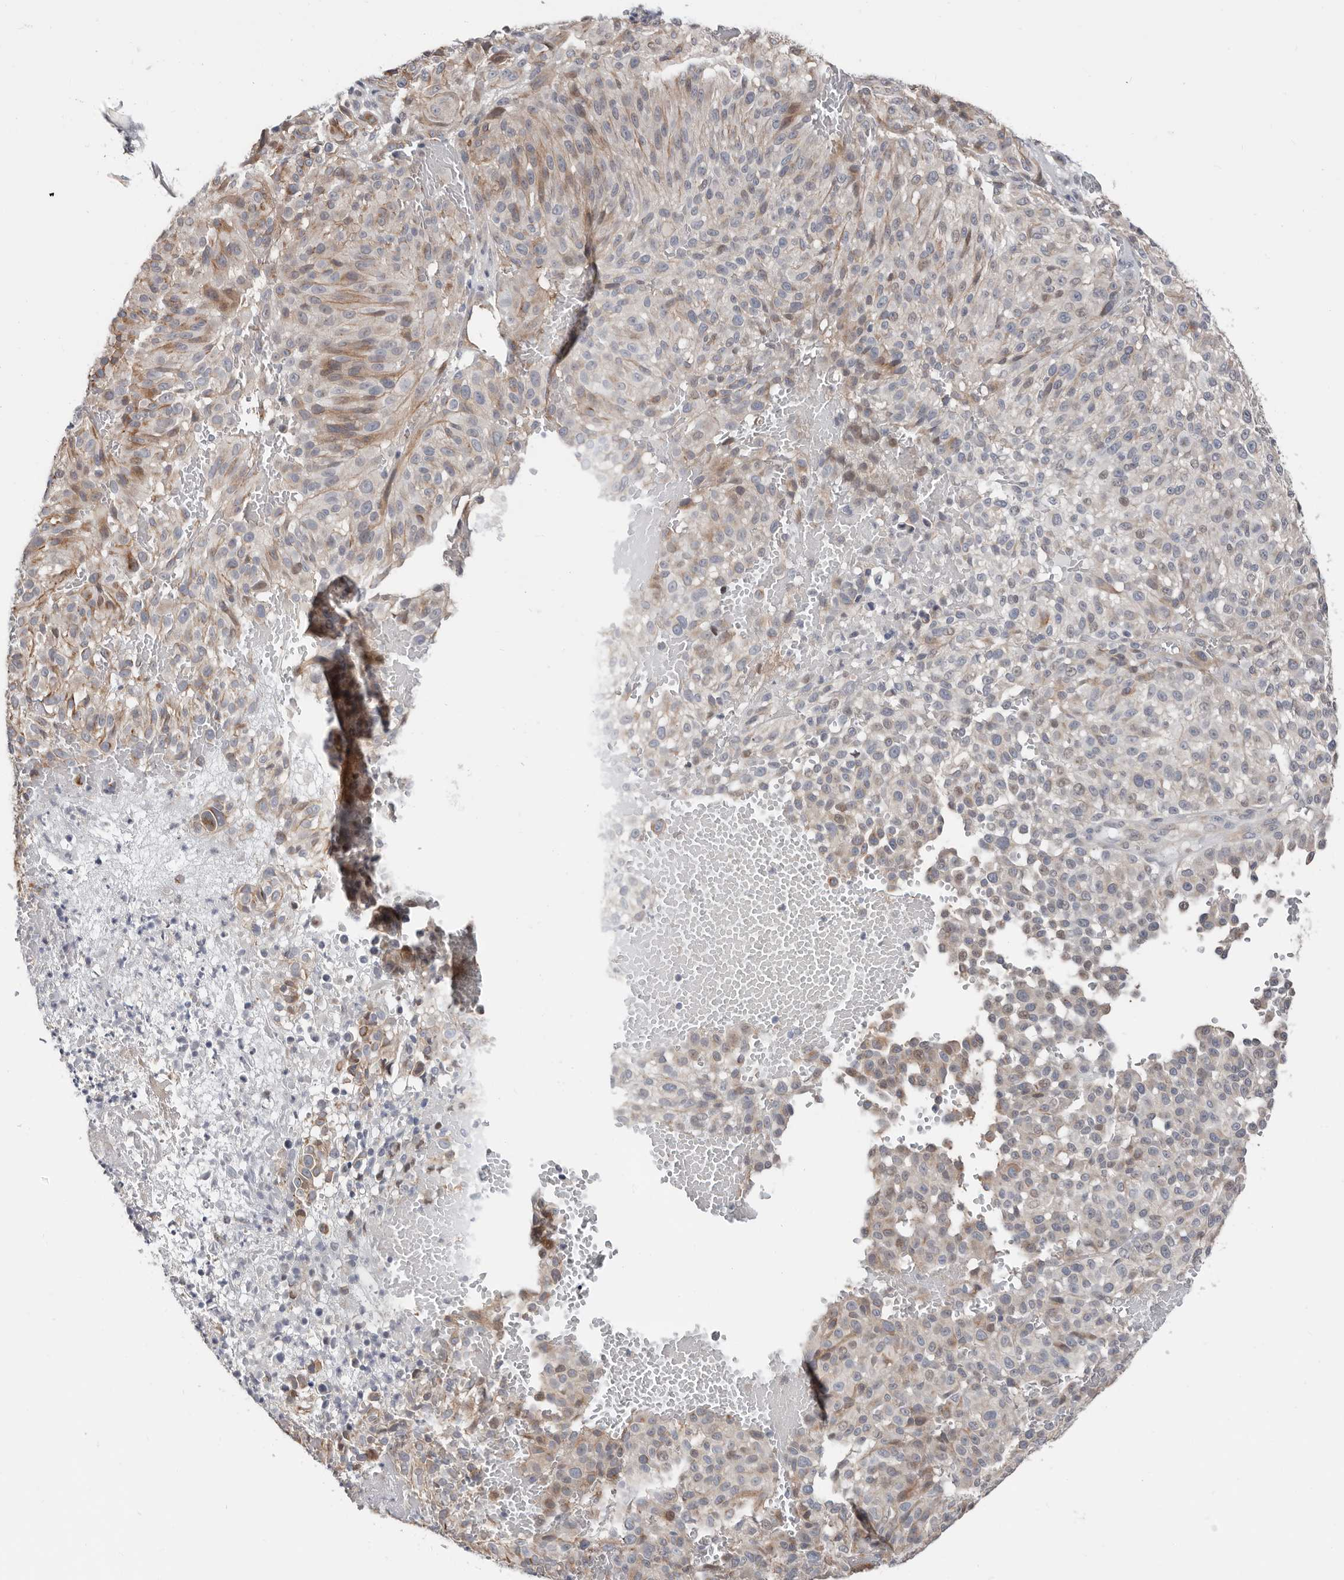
{"staining": {"intensity": "negative", "quantity": "none", "location": "none"}, "tissue": "melanoma", "cell_type": "Tumor cells", "image_type": "cancer", "snomed": [{"axis": "morphology", "description": "Malignant melanoma, NOS"}, {"axis": "topography", "description": "Skin"}], "caption": "Histopathology image shows no significant protein positivity in tumor cells of melanoma.", "gene": "ASRGL1", "patient": {"sex": "male", "age": 83}}